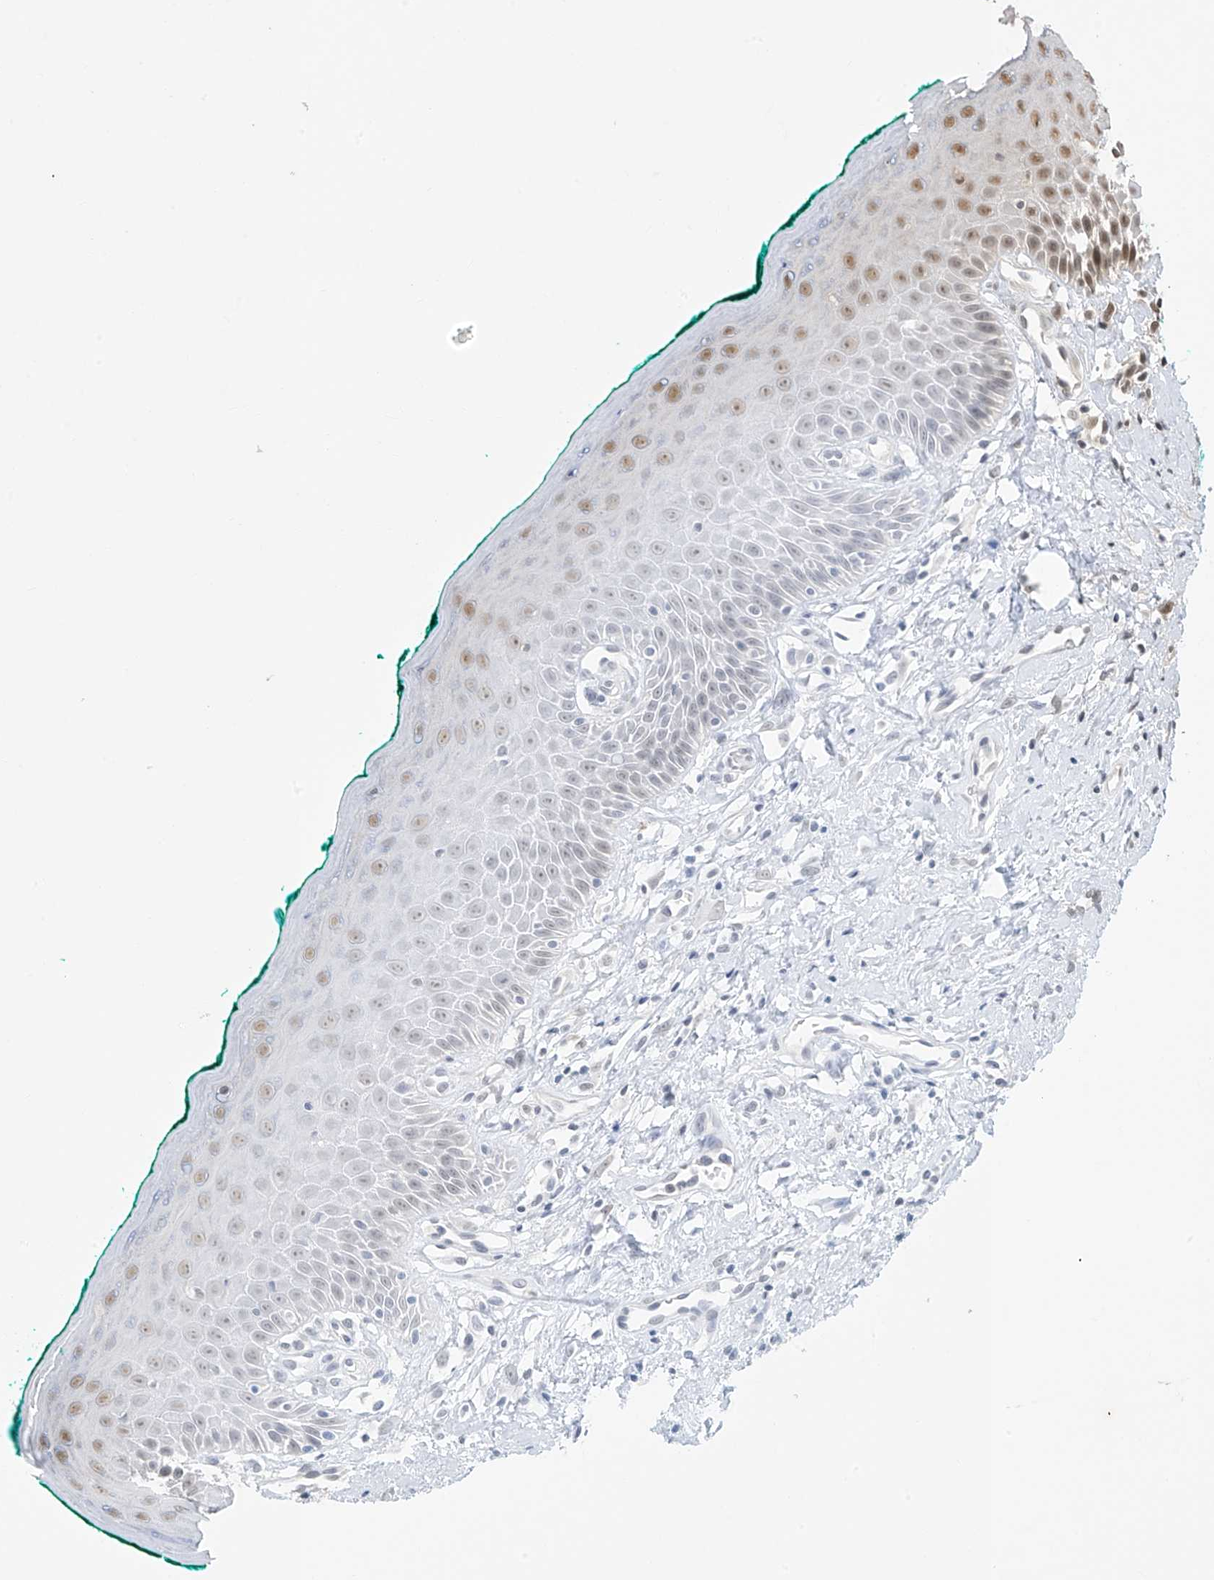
{"staining": {"intensity": "moderate", "quantity": "25%-75%", "location": "nuclear"}, "tissue": "oral mucosa", "cell_type": "Squamous epithelial cells", "image_type": "normal", "snomed": [{"axis": "morphology", "description": "Normal tissue, NOS"}, {"axis": "topography", "description": "Oral tissue"}], "caption": "Immunohistochemistry (DAB (3,3'-diaminobenzidine)) staining of unremarkable human oral mucosa shows moderate nuclear protein positivity in about 25%-75% of squamous epithelial cells. The protein is shown in brown color, while the nuclei are stained blue.", "gene": "LAGE3", "patient": {"sex": "female", "age": 70}}